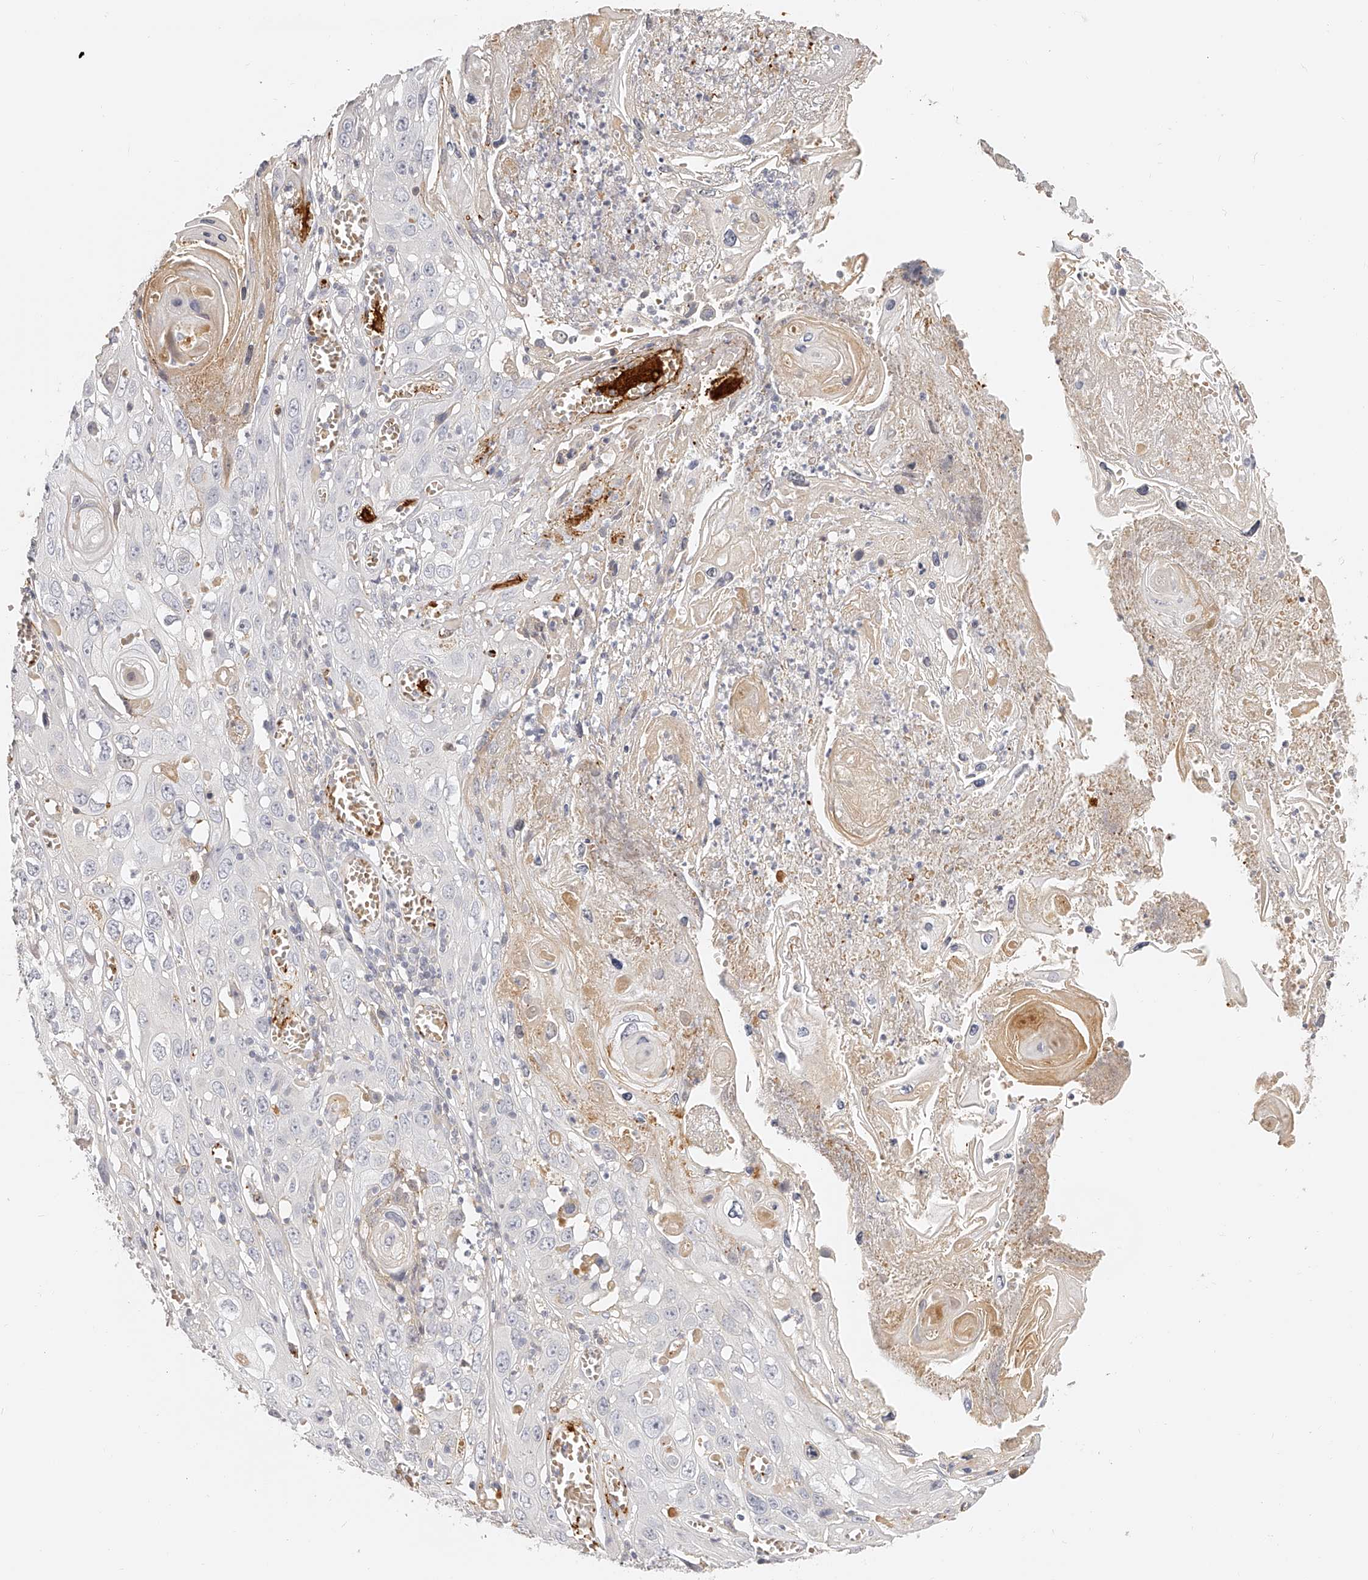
{"staining": {"intensity": "negative", "quantity": "none", "location": "none"}, "tissue": "skin cancer", "cell_type": "Tumor cells", "image_type": "cancer", "snomed": [{"axis": "morphology", "description": "Squamous cell carcinoma, NOS"}, {"axis": "topography", "description": "Skin"}], "caption": "Tumor cells show no significant protein positivity in skin cancer (squamous cell carcinoma). (Stains: DAB (3,3'-diaminobenzidine) immunohistochemistry with hematoxylin counter stain, Microscopy: brightfield microscopy at high magnification).", "gene": "ITGB3", "patient": {"sex": "male", "age": 55}}